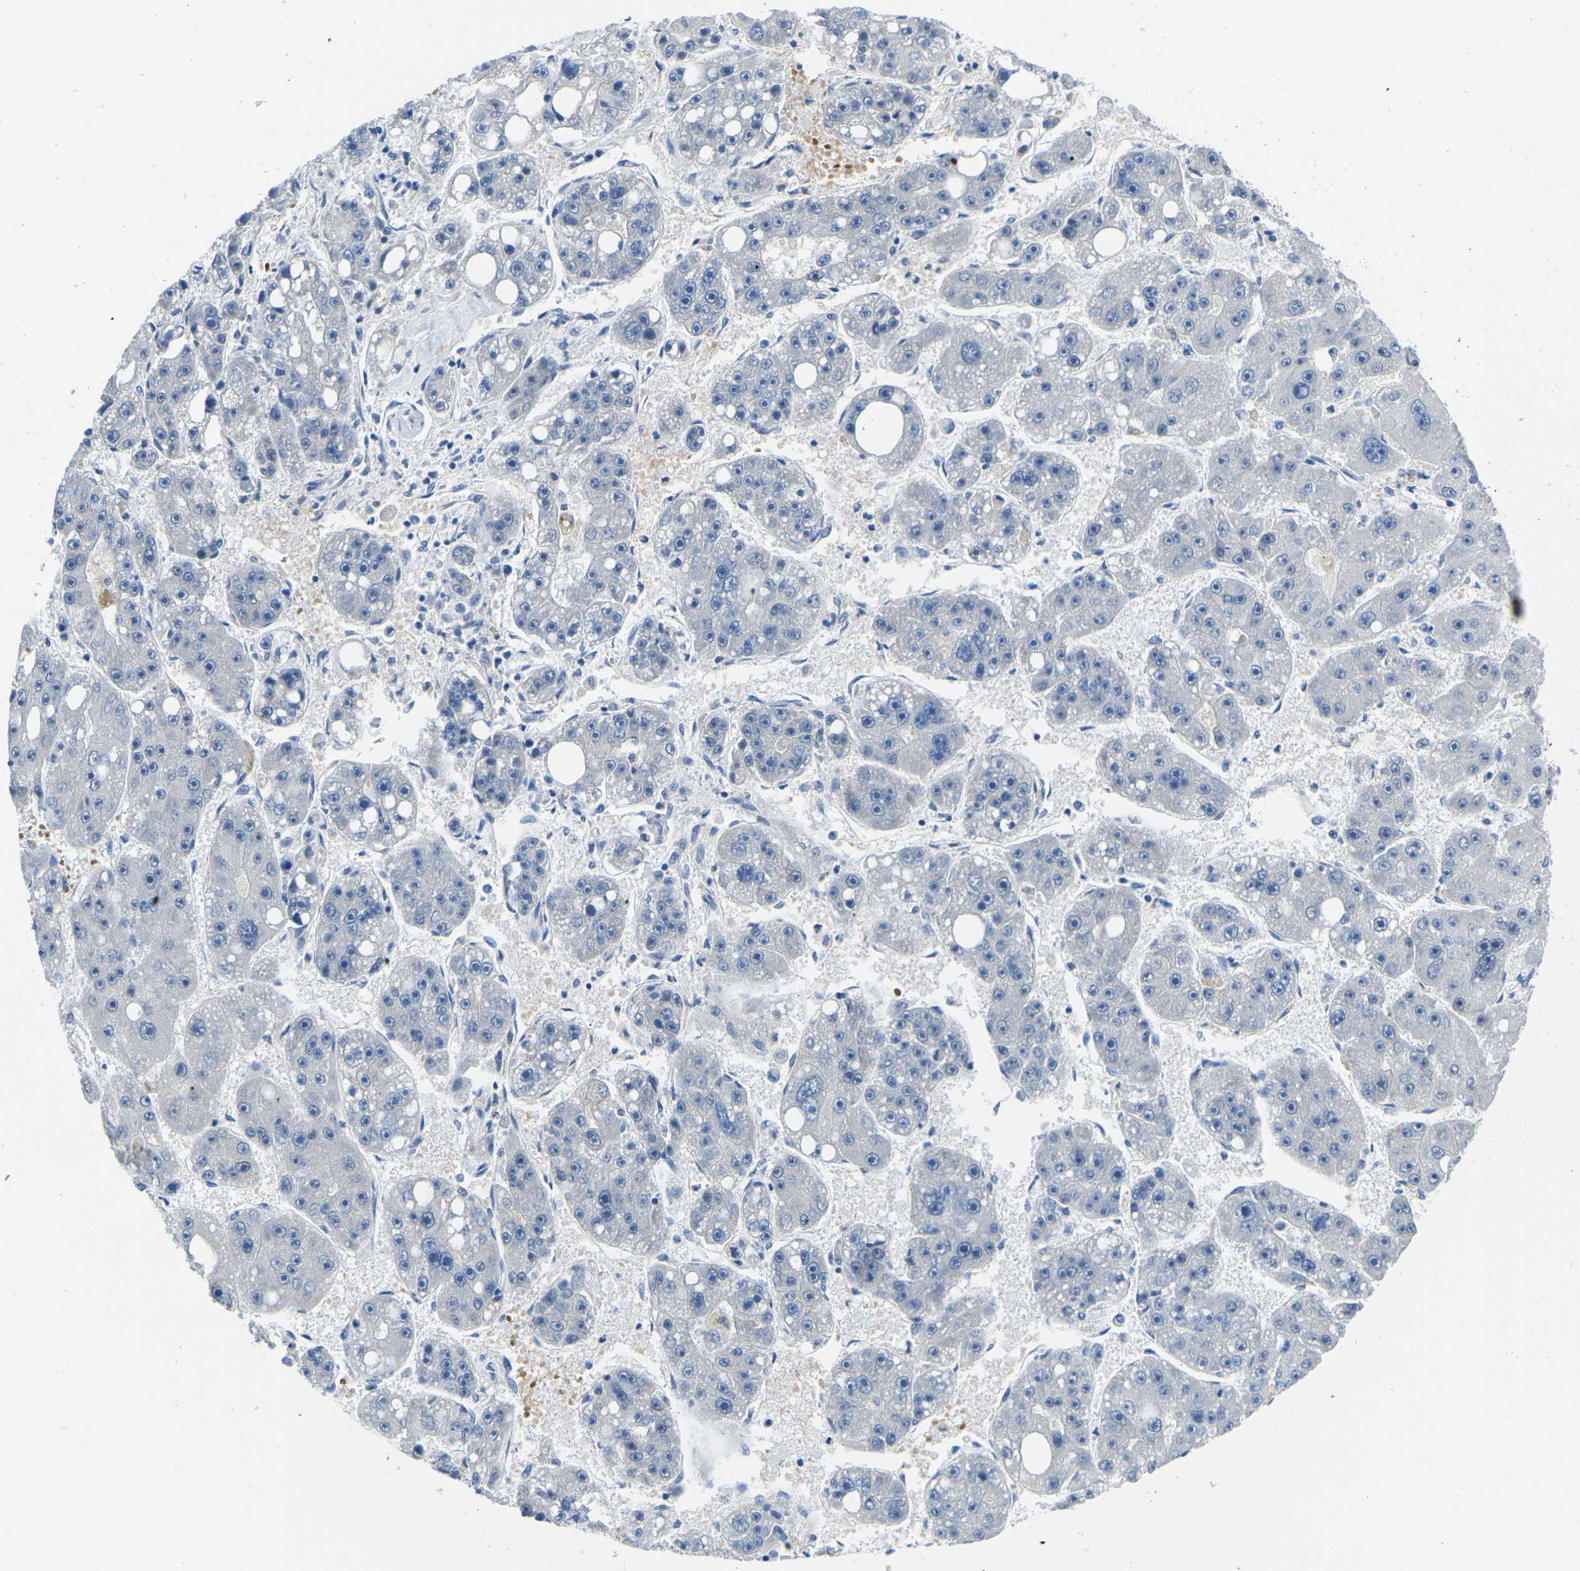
{"staining": {"intensity": "negative", "quantity": "none", "location": "none"}, "tissue": "liver cancer", "cell_type": "Tumor cells", "image_type": "cancer", "snomed": [{"axis": "morphology", "description": "Carcinoma, Hepatocellular, NOS"}, {"axis": "topography", "description": "Liver"}], "caption": "A high-resolution image shows immunohistochemistry staining of liver cancer, which displays no significant expression in tumor cells.", "gene": "TM6SF1", "patient": {"sex": "female", "age": 61}}